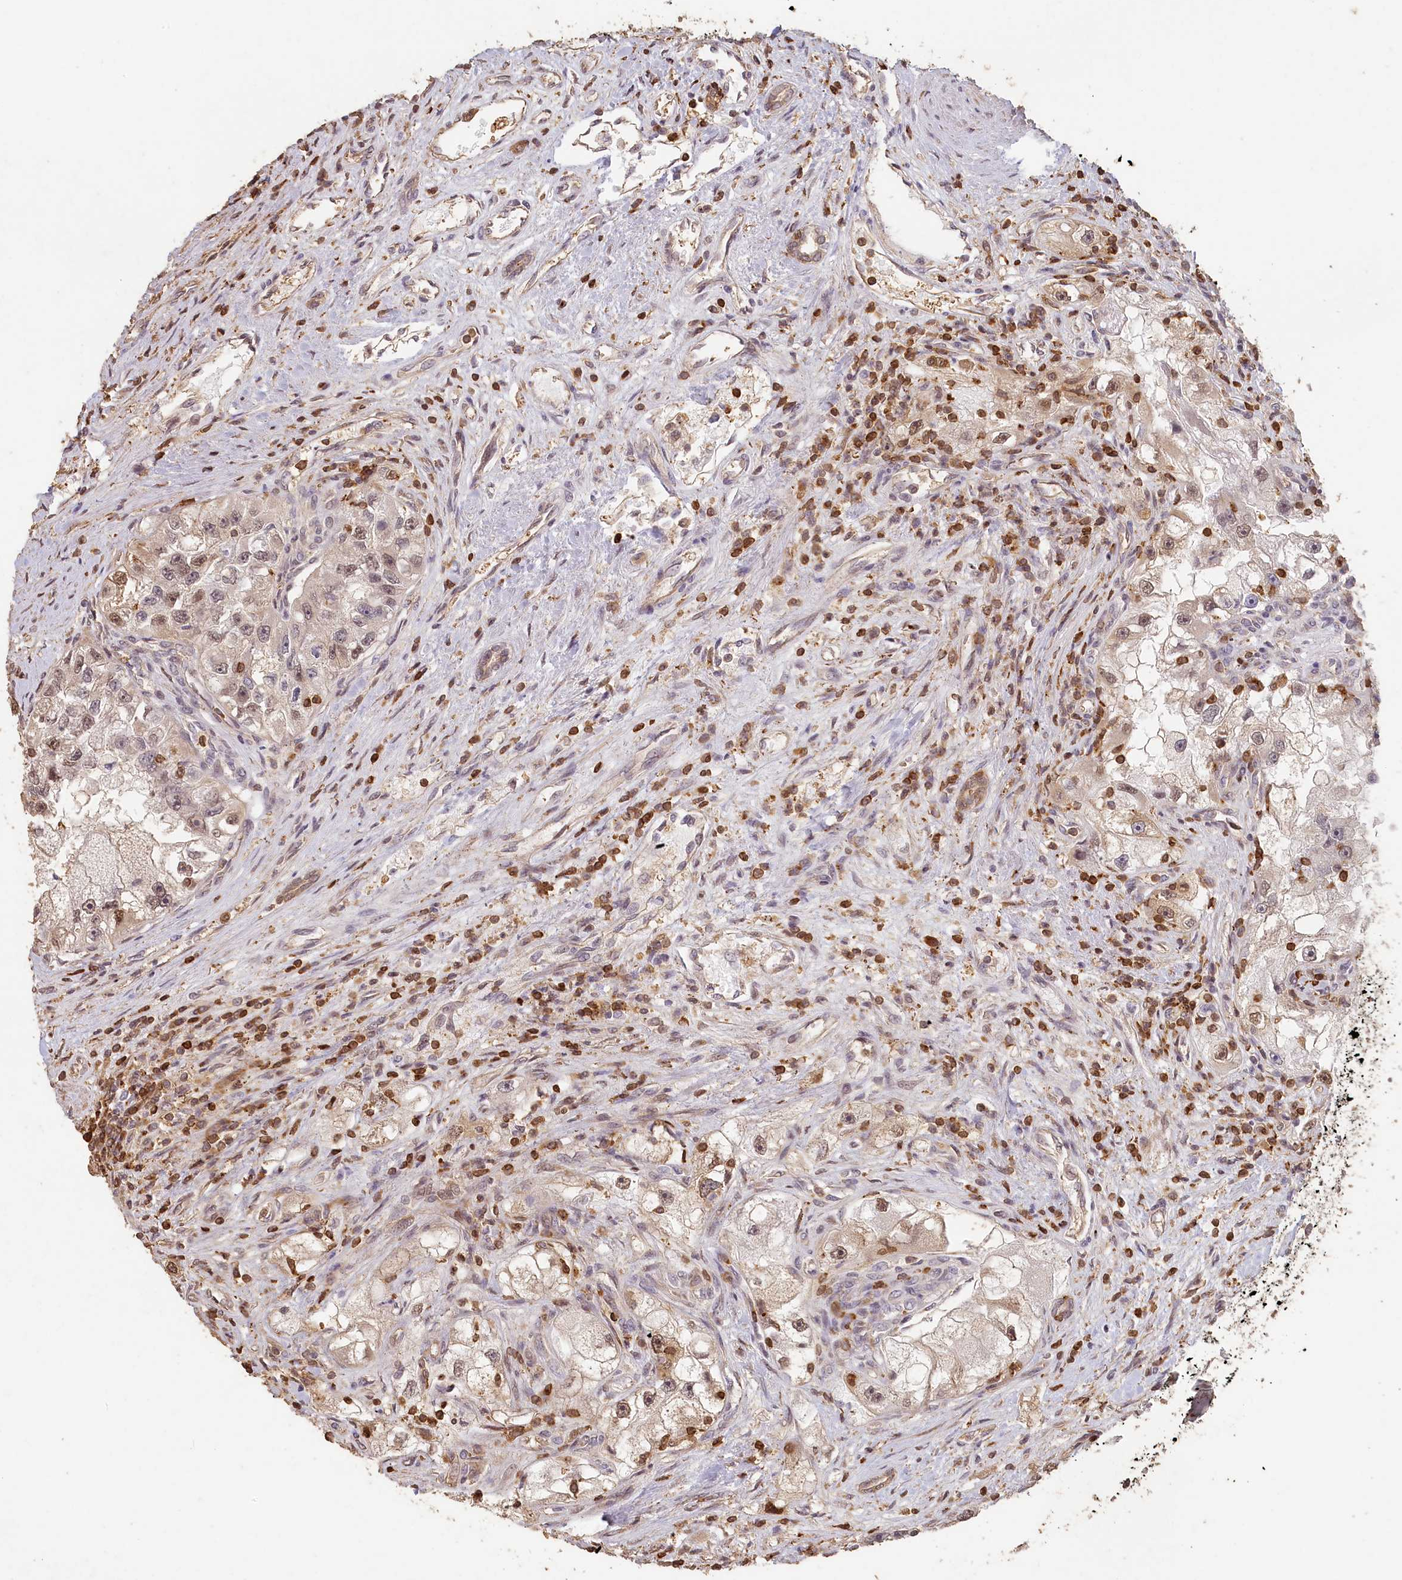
{"staining": {"intensity": "moderate", "quantity": "<25%", "location": "nuclear"}, "tissue": "renal cancer", "cell_type": "Tumor cells", "image_type": "cancer", "snomed": [{"axis": "morphology", "description": "Adenocarcinoma, NOS"}, {"axis": "topography", "description": "Kidney"}], "caption": "Immunohistochemical staining of renal adenocarcinoma displays low levels of moderate nuclear protein positivity in approximately <25% of tumor cells.", "gene": "MADD", "patient": {"sex": "male", "age": 63}}